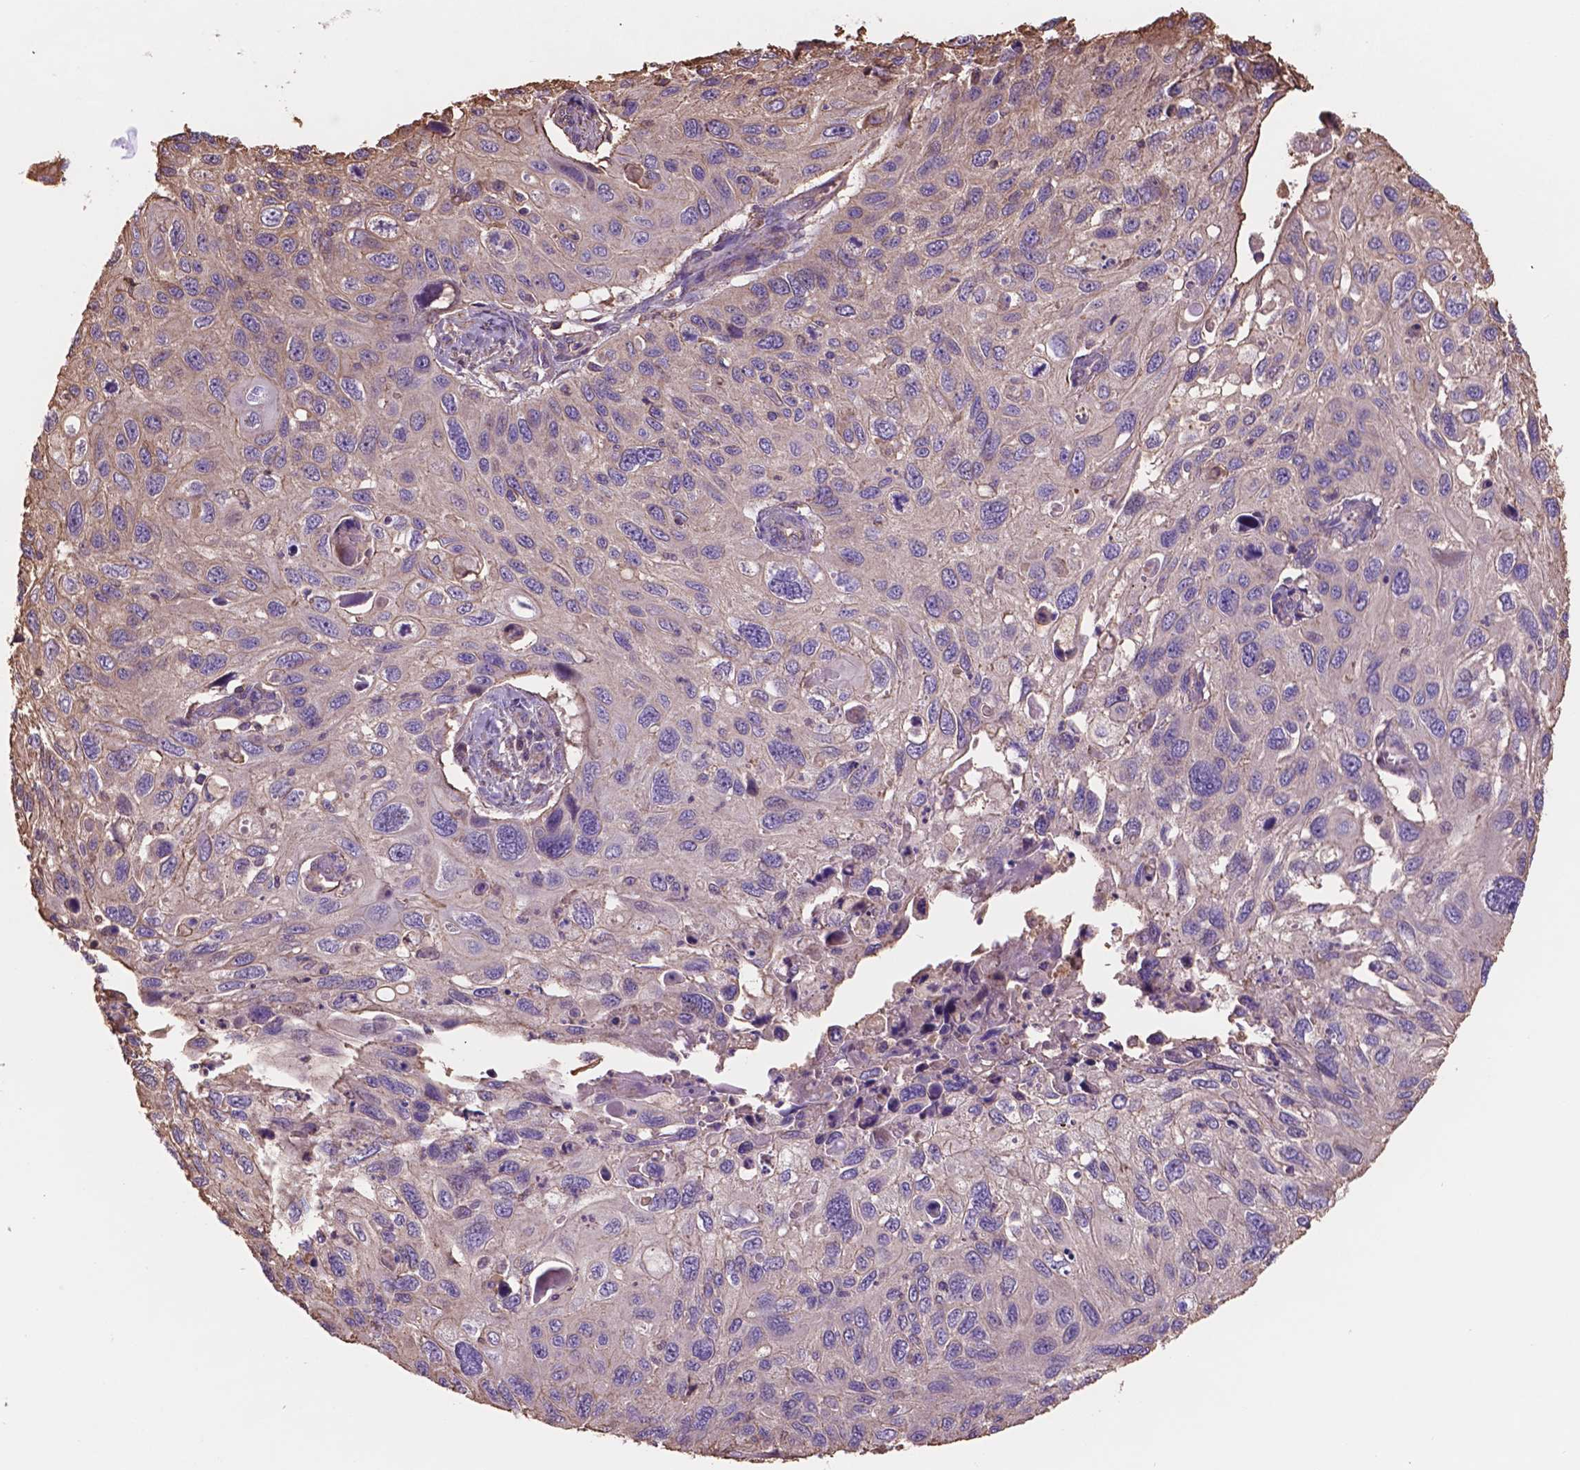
{"staining": {"intensity": "negative", "quantity": "none", "location": "none"}, "tissue": "cervical cancer", "cell_type": "Tumor cells", "image_type": "cancer", "snomed": [{"axis": "morphology", "description": "Squamous cell carcinoma, NOS"}, {"axis": "topography", "description": "Cervix"}], "caption": "This photomicrograph is of squamous cell carcinoma (cervical) stained with immunohistochemistry (IHC) to label a protein in brown with the nuclei are counter-stained blue. There is no staining in tumor cells.", "gene": "NIPA2", "patient": {"sex": "female", "age": 70}}